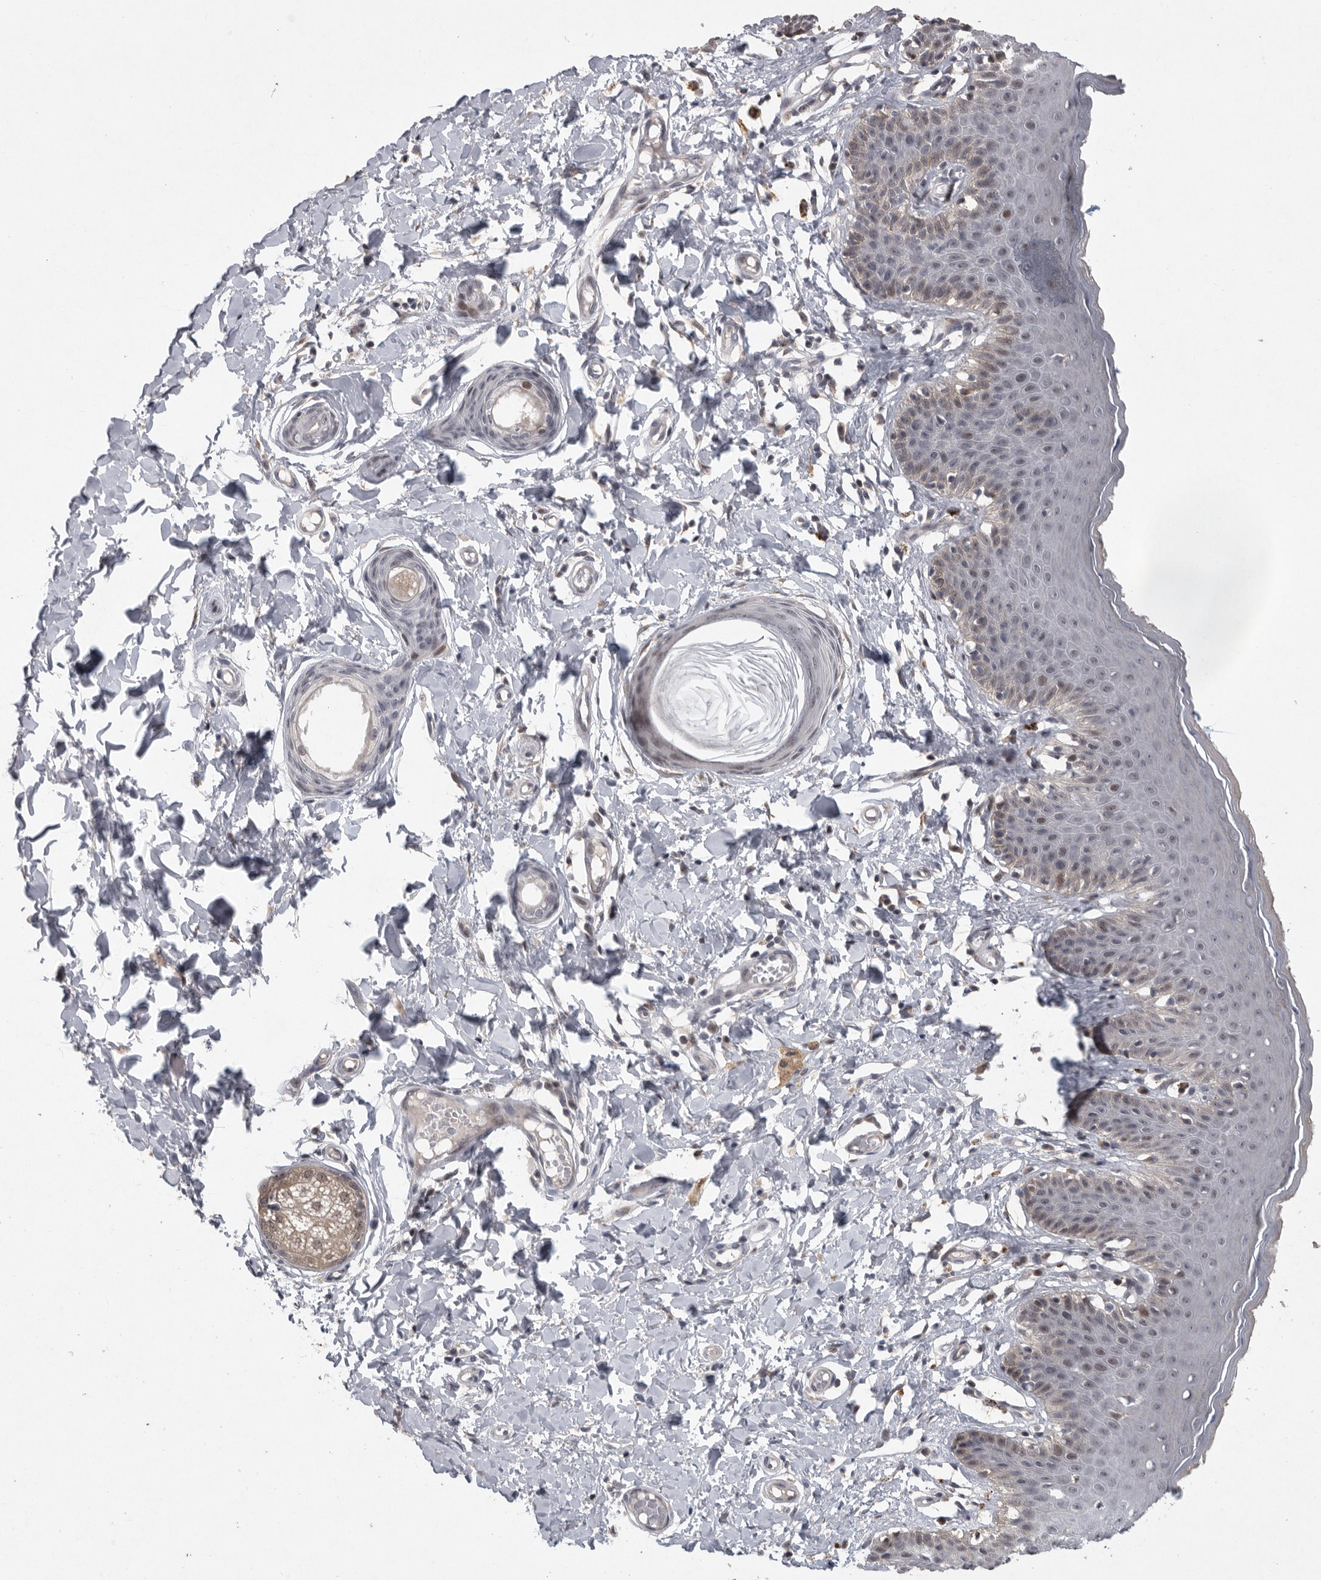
{"staining": {"intensity": "moderate", "quantity": "<25%", "location": "nuclear"}, "tissue": "skin", "cell_type": "Epidermal cells", "image_type": "normal", "snomed": [{"axis": "morphology", "description": "Normal tissue, NOS"}, {"axis": "topography", "description": "Vulva"}], "caption": "Immunohistochemical staining of benign skin exhibits <25% levels of moderate nuclear protein positivity in approximately <25% of epidermal cells.", "gene": "MAN2A1", "patient": {"sex": "female", "age": 66}}